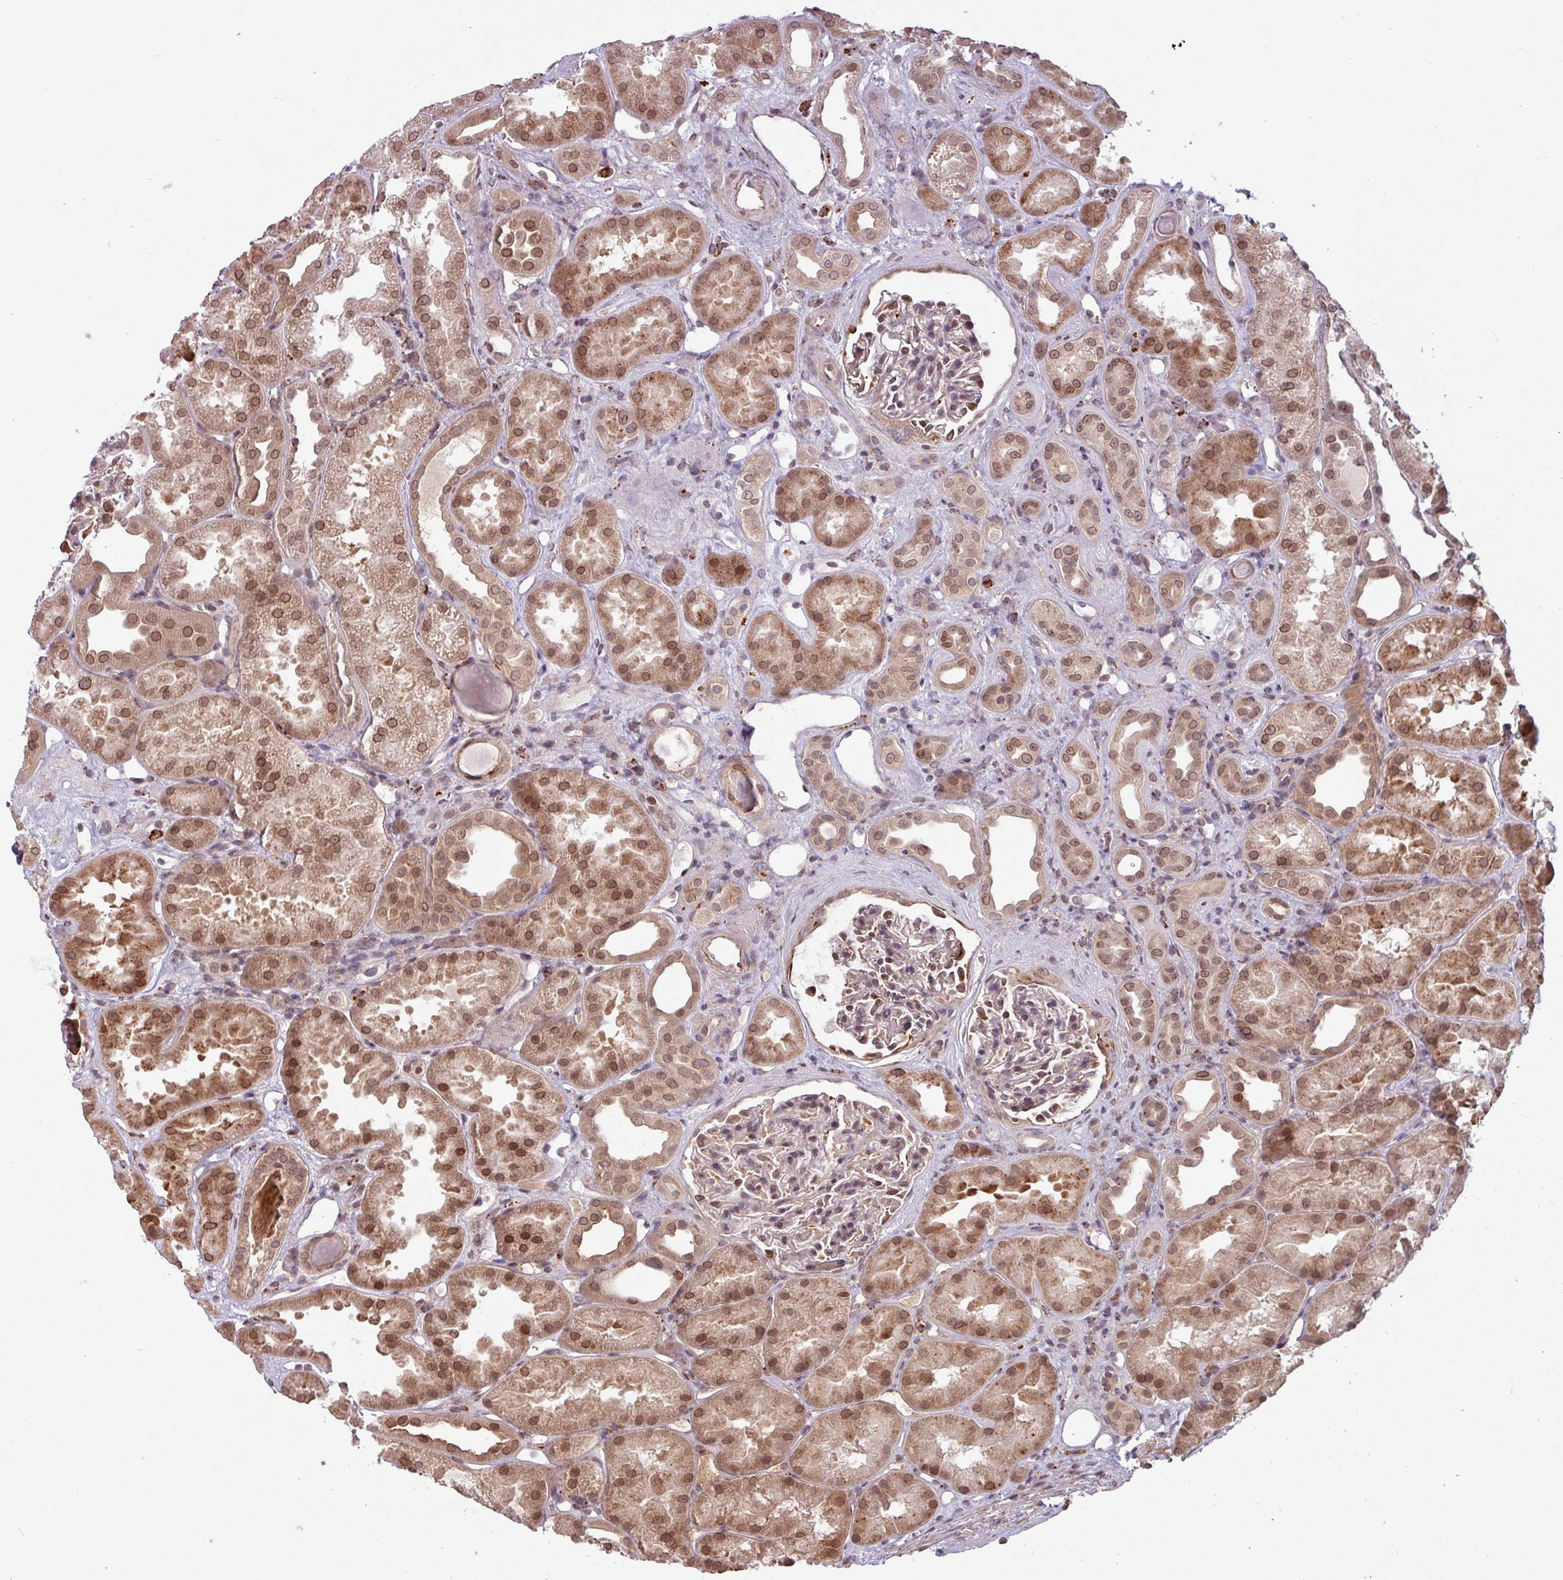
{"staining": {"intensity": "weak", "quantity": "25%-75%", "location": "nuclear"}, "tissue": "kidney", "cell_type": "Cells in glomeruli", "image_type": "normal", "snomed": [{"axis": "morphology", "description": "Normal tissue, NOS"}, {"axis": "topography", "description": "Kidney"}], "caption": "There is low levels of weak nuclear positivity in cells in glomeruli of unremarkable kidney, as demonstrated by immunohistochemical staining (brown color).", "gene": "RBM4B", "patient": {"sex": "male", "age": 61}}